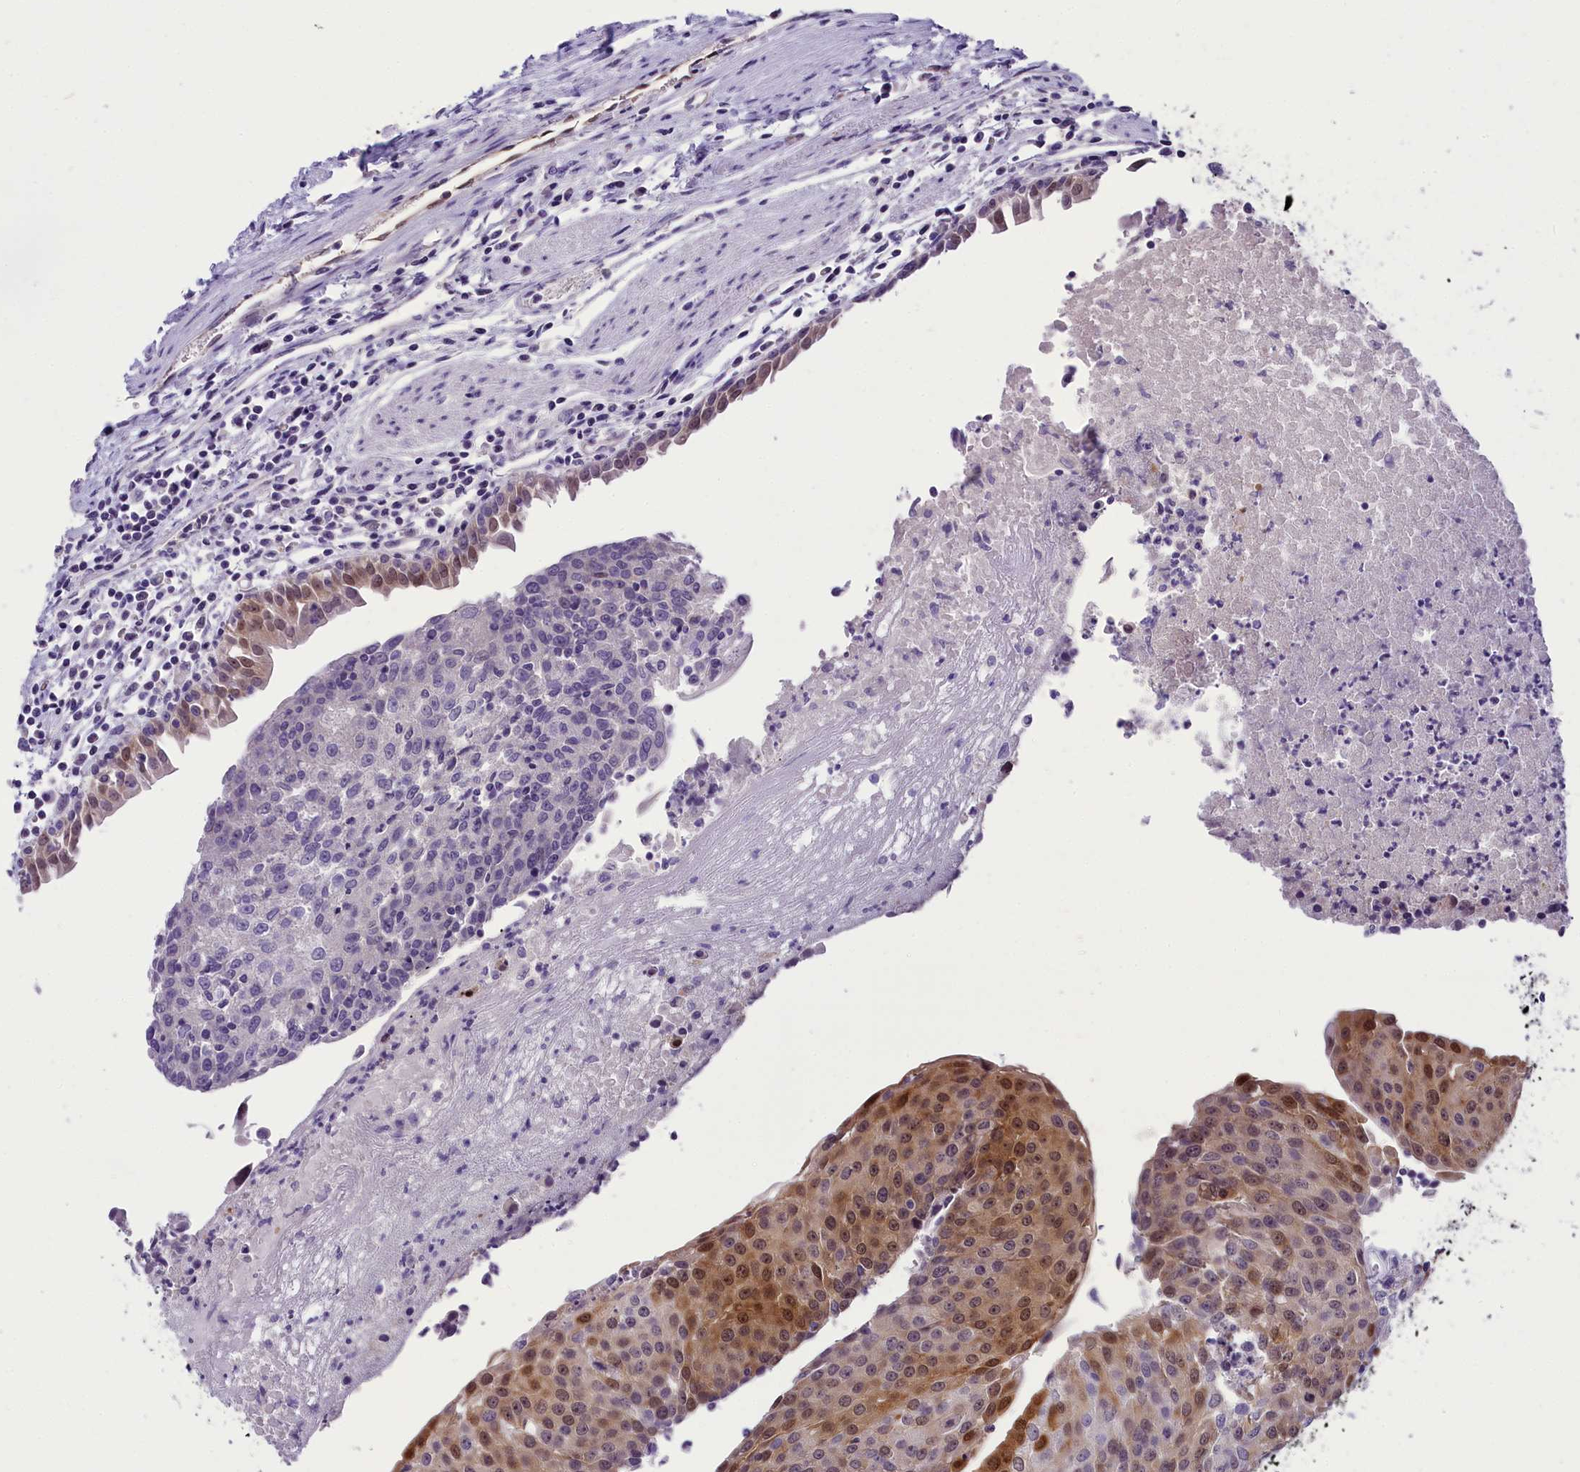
{"staining": {"intensity": "moderate", "quantity": "<25%", "location": "cytoplasmic/membranous,nuclear"}, "tissue": "urothelial cancer", "cell_type": "Tumor cells", "image_type": "cancer", "snomed": [{"axis": "morphology", "description": "Urothelial carcinoma, High grade"}, {"axis": "topography", "description": "Urinary bladder"}], "caption": "Protein expression analysis of human urothelial carcinoma (high-grade) reveals moderate cytoplasmic/membranous and nuclear positivity in about <25% of tumor cells.", "gene": "PRR15", "patient": {"sex": "female", "age": 85}}